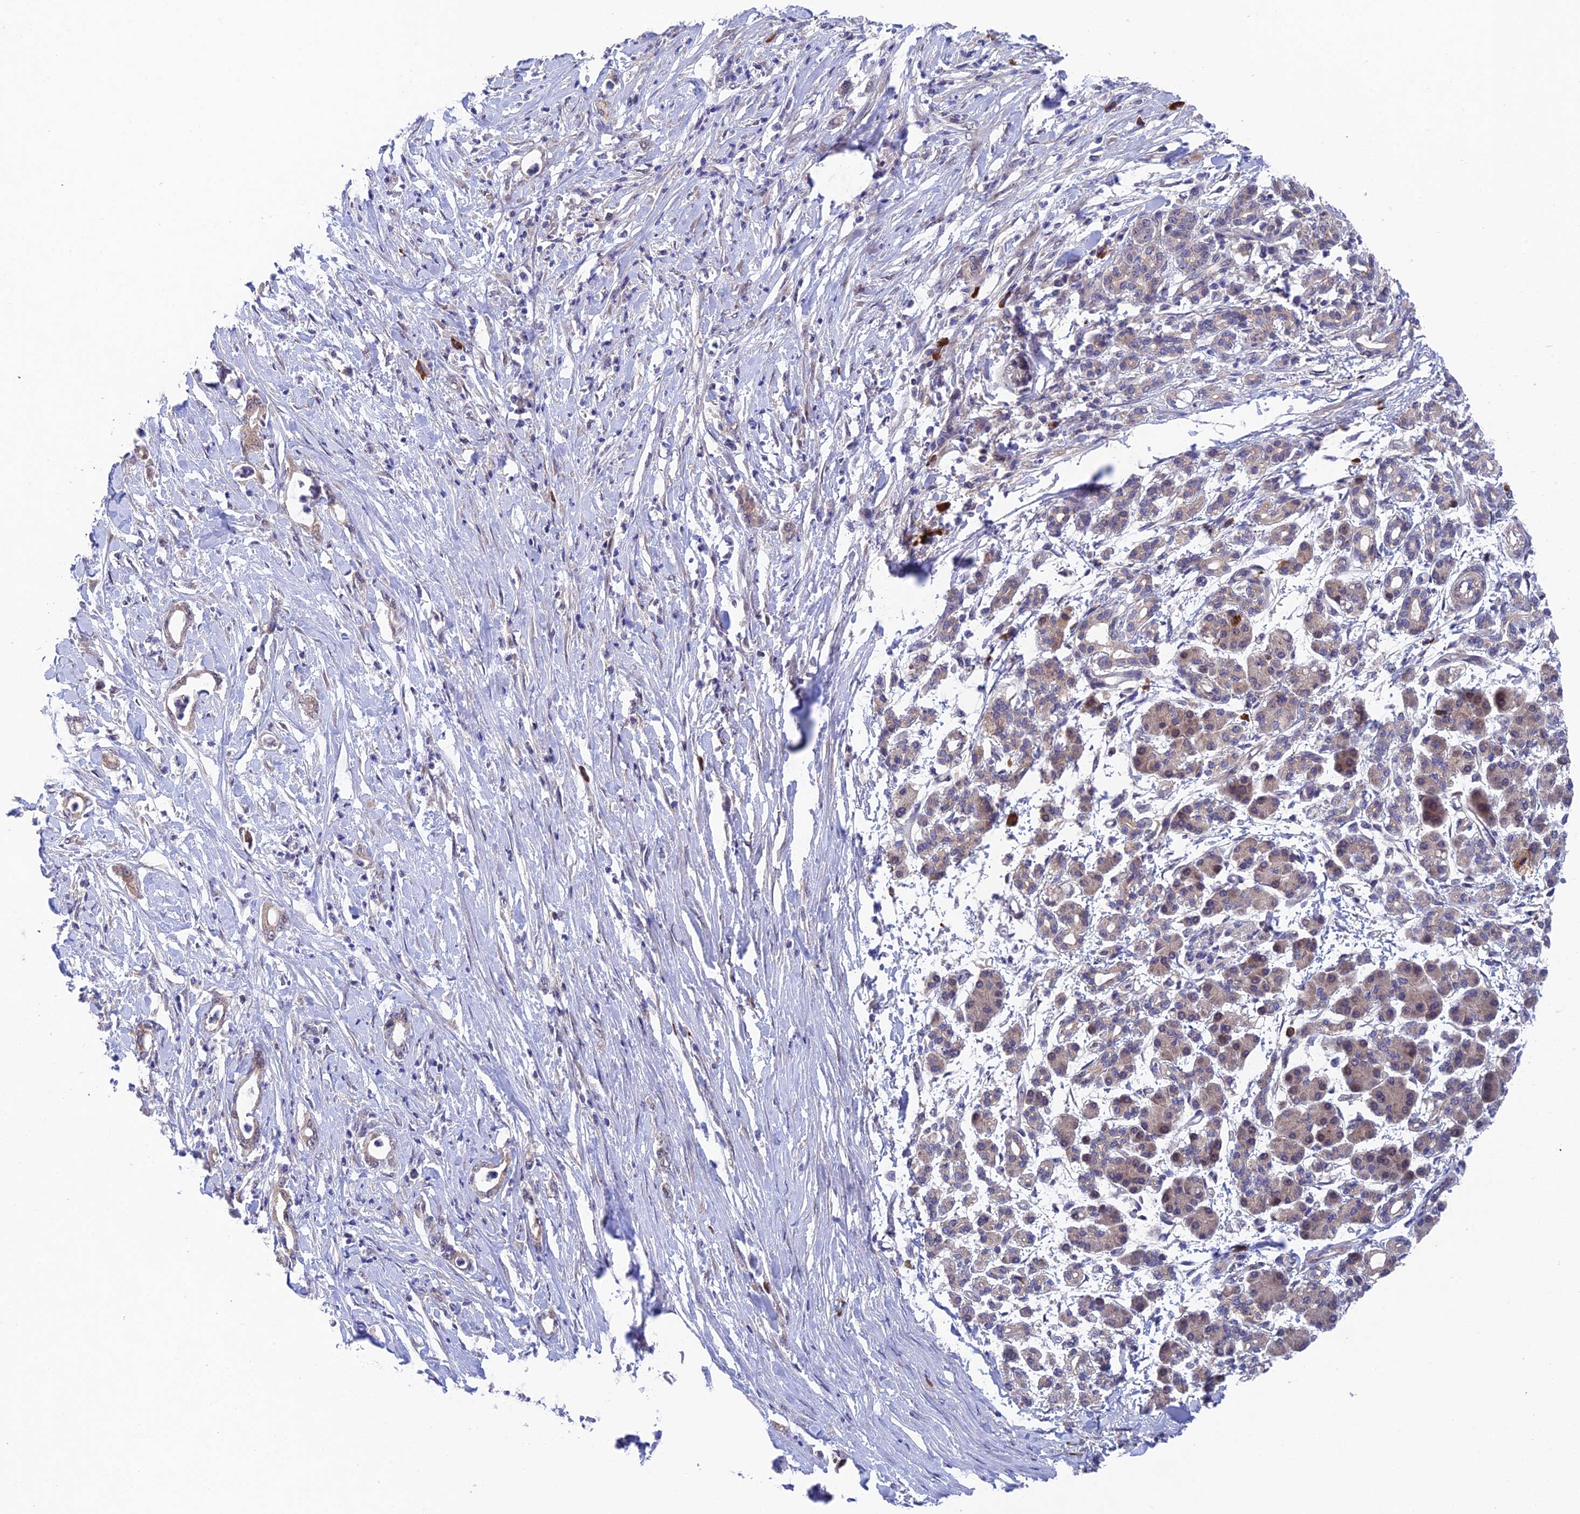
{"staining": {"intensity": "weak", "quantity": "<25%", "location": "cytoplasmic/membranous"}, "tissue": "pancreatic cancer", "cell_type": "Tumor cells", "image_type": "cancer", "snomed": [{"axis": "morphology", "description": "Normal tissue, NOS"}, {"axis": "morphology", "description": "Adenocarcinoma, NOS"}, {"axis": "topography", "description": "Pancreas"}], "caption": "This is an IHC photomicrograph of adenocarcinoma (pancreatic). There is no positivity in tumor cells.", "gene": "UROS", "patient": {"sex": "female", "age": 55}}